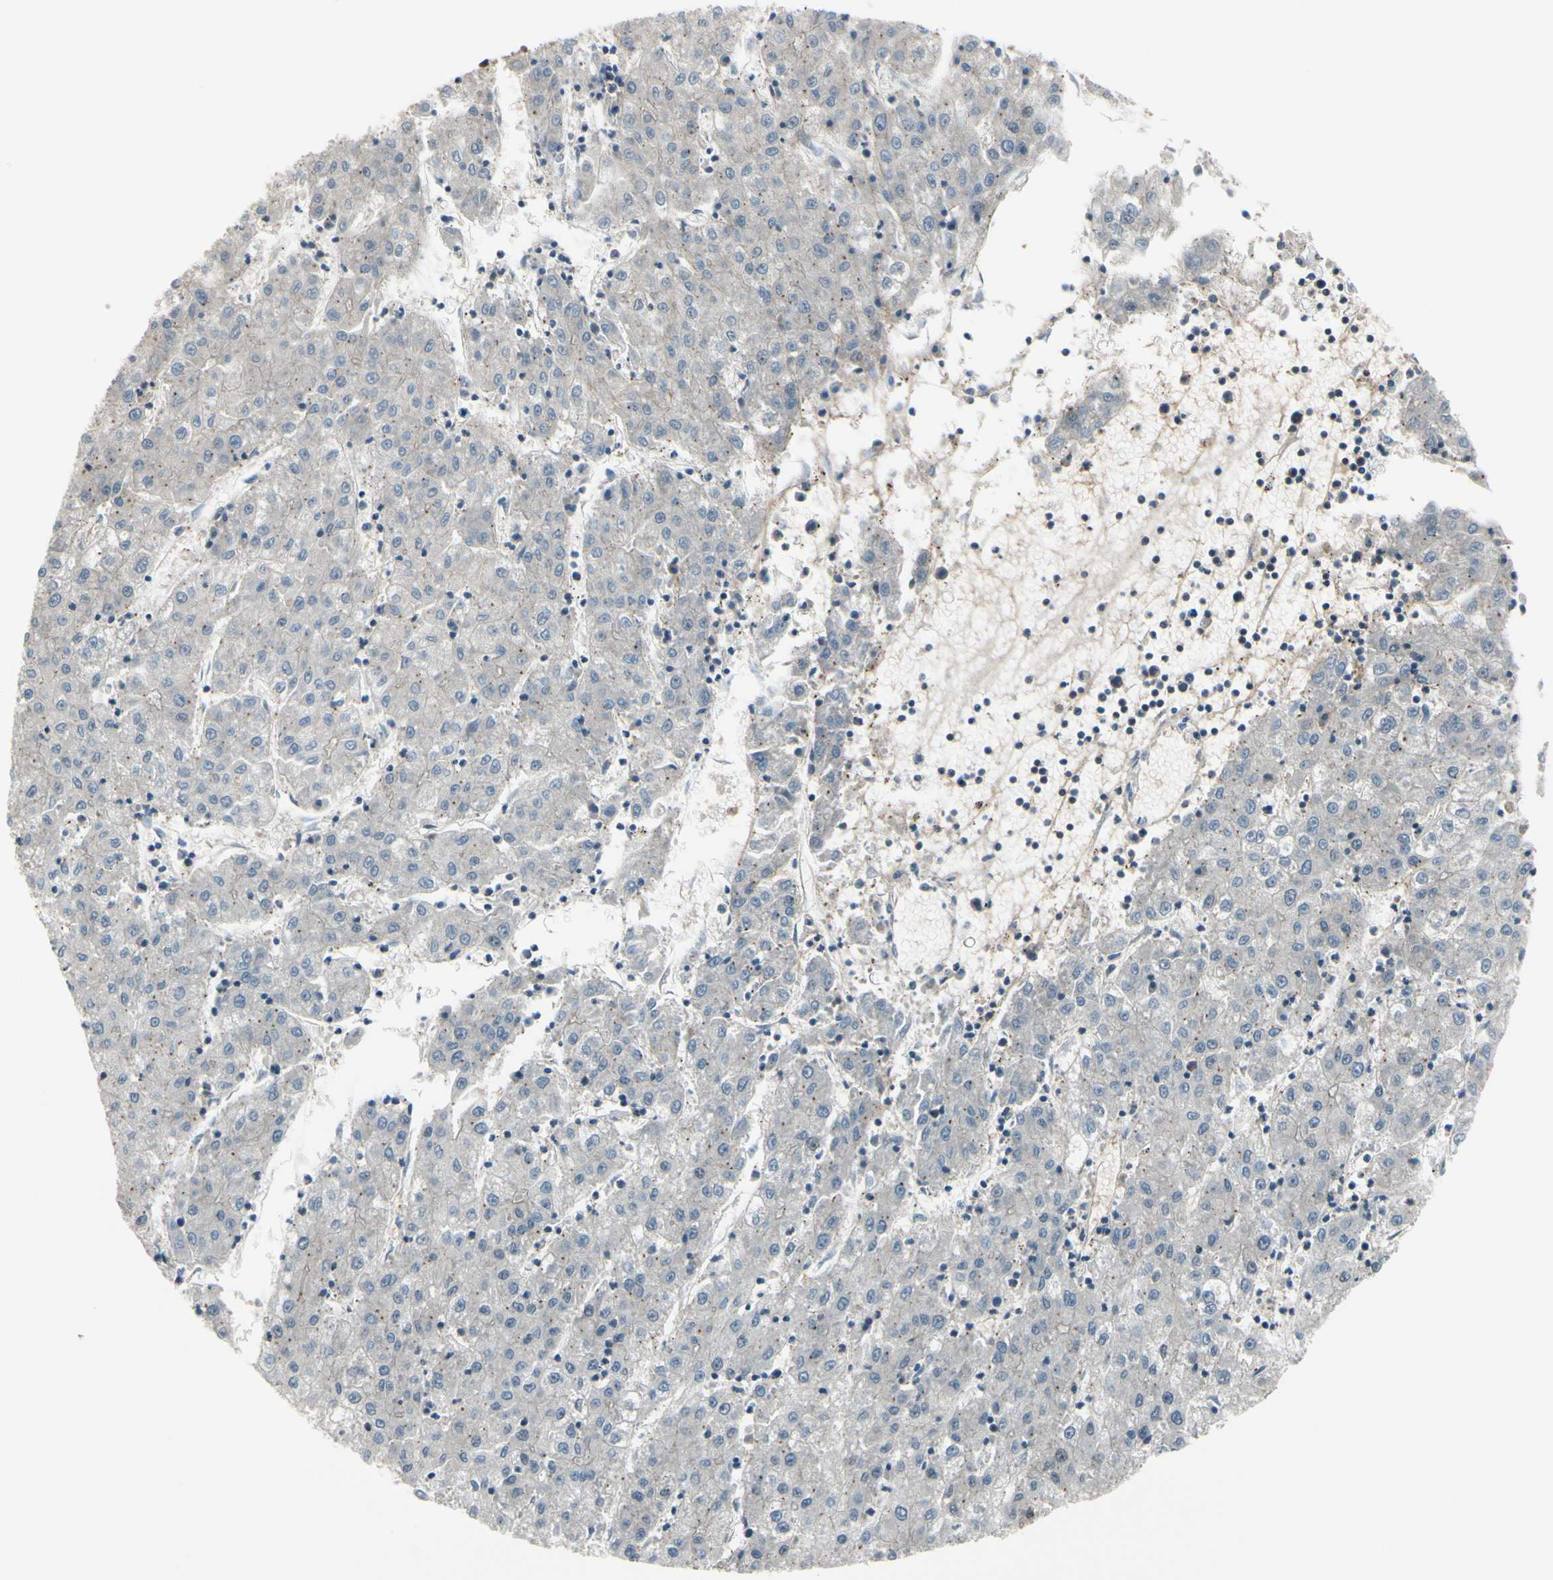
{"staining": {"intensity": "negative", "quantity": "none", "location": "none"}, "tissue": "liver cancer", "cell_type": "Tumor cells", "image_type": "cancer", "snomed": [{"axis": "morphology", "description": "Carcinoma, Hepatocellular, NOS"}, {"axis": "topography", "description": "Liver"}], "caption": "Micrograph shows no protein positivity in tumor cells of liver hepatocellular carcinoma tissue. (DAB immunohistochemistry (IHC) visualized using brightfield microscopy, high magnification).", "gene": "EPS15", "patient": {"sex": "male", "age": 72}}